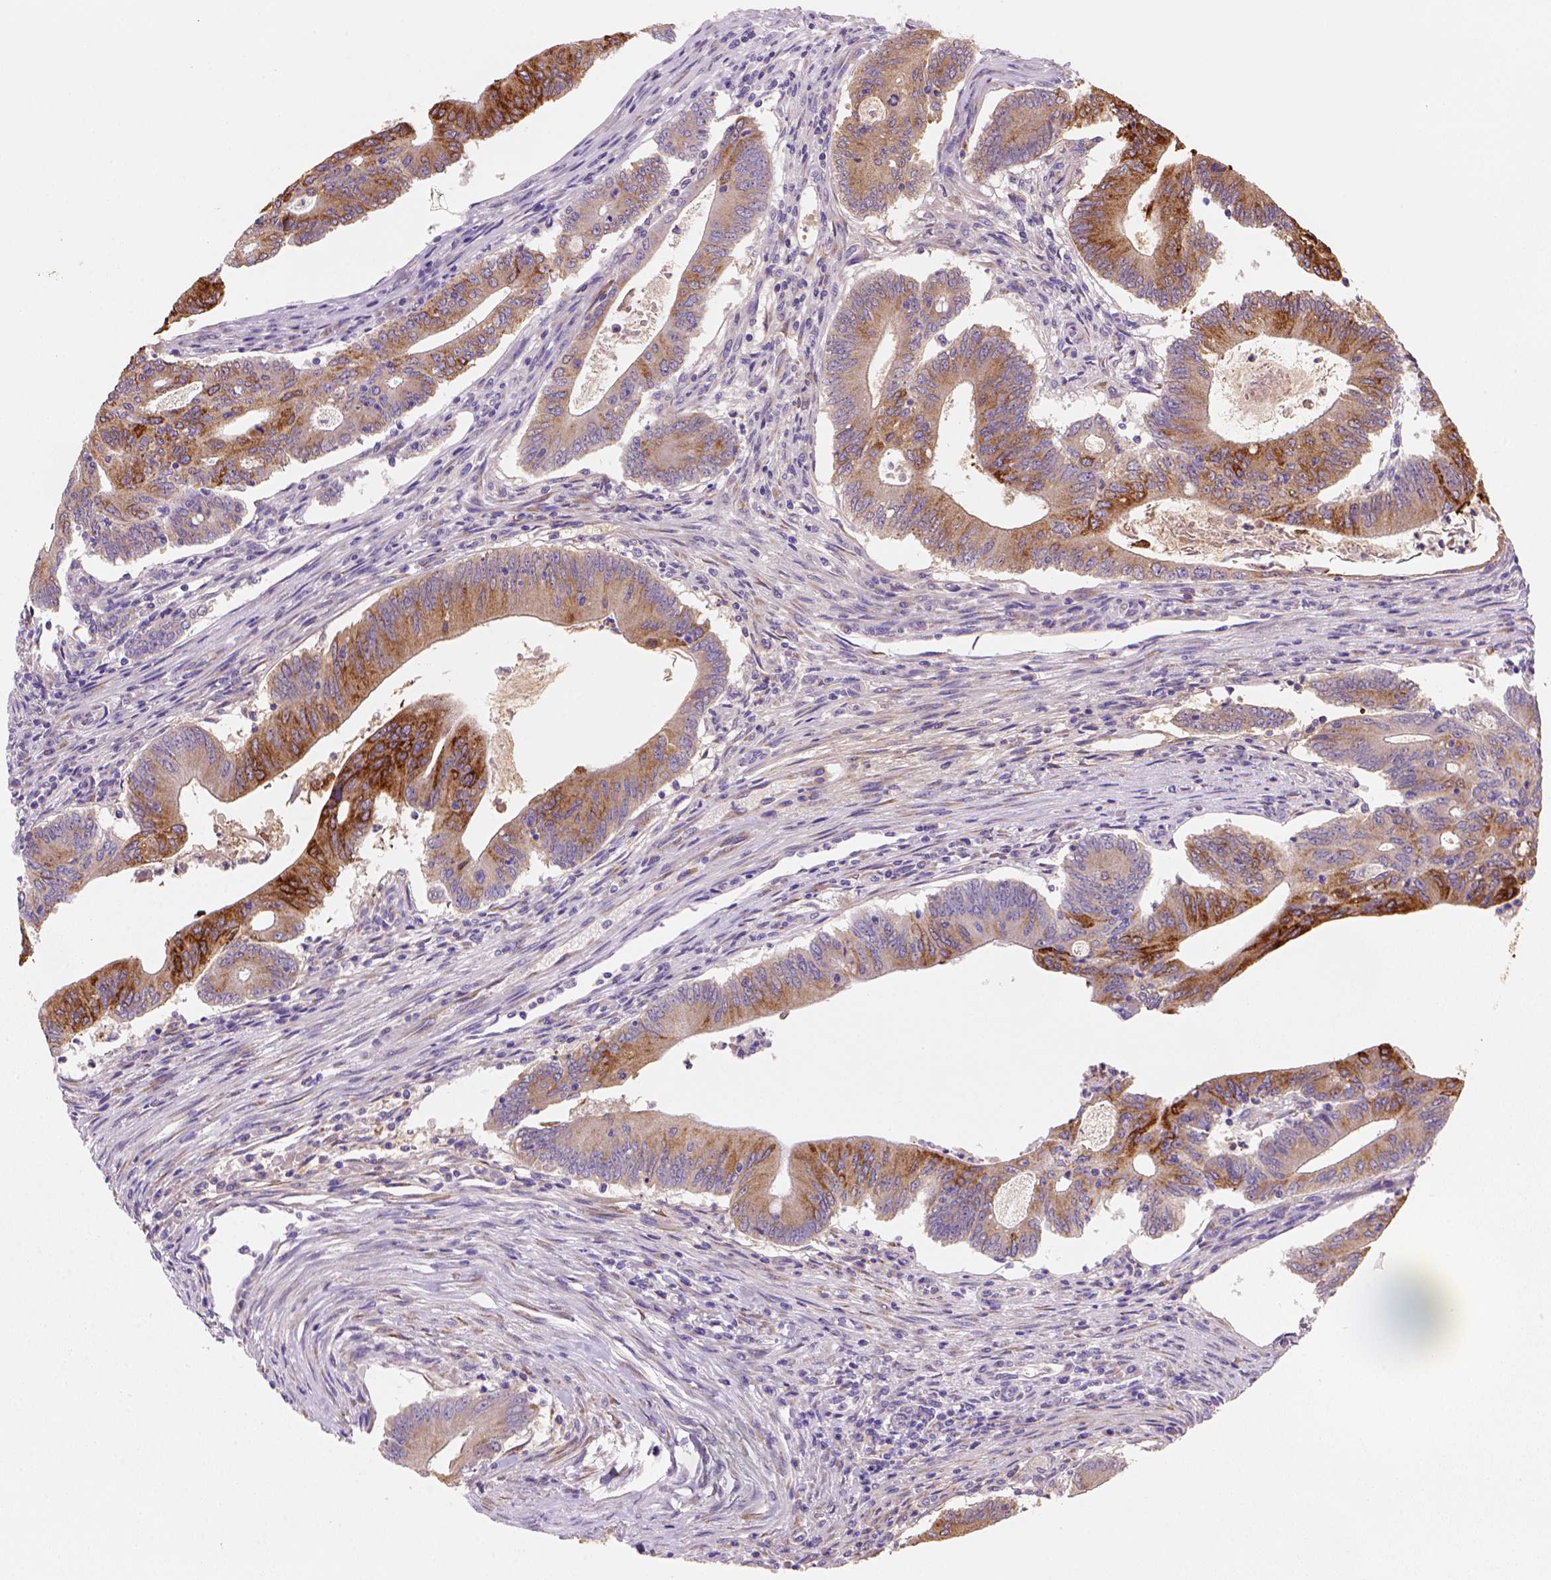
{"staining": {"intensity": "strong", "quantity": ">75%", "location": "cytoplasmic/membranous"}, "tissue": "colorectal cancer", "cell_type": "Tumor cells", "image_type": "cancer", "snomed": [{"axis": "morphology", "description": "Adenocarcinoma, NOS"}, {"axis": "topography", "description": "Colon"}], "caption": "This is an image of immunohistochemistry staining of adenocarcinoma (colorectal), which shows strong expression in the cytoplasmic/membranous of tumor cells.", "gene": "CES2", "patient": {"sex": "female", "age": 70}}